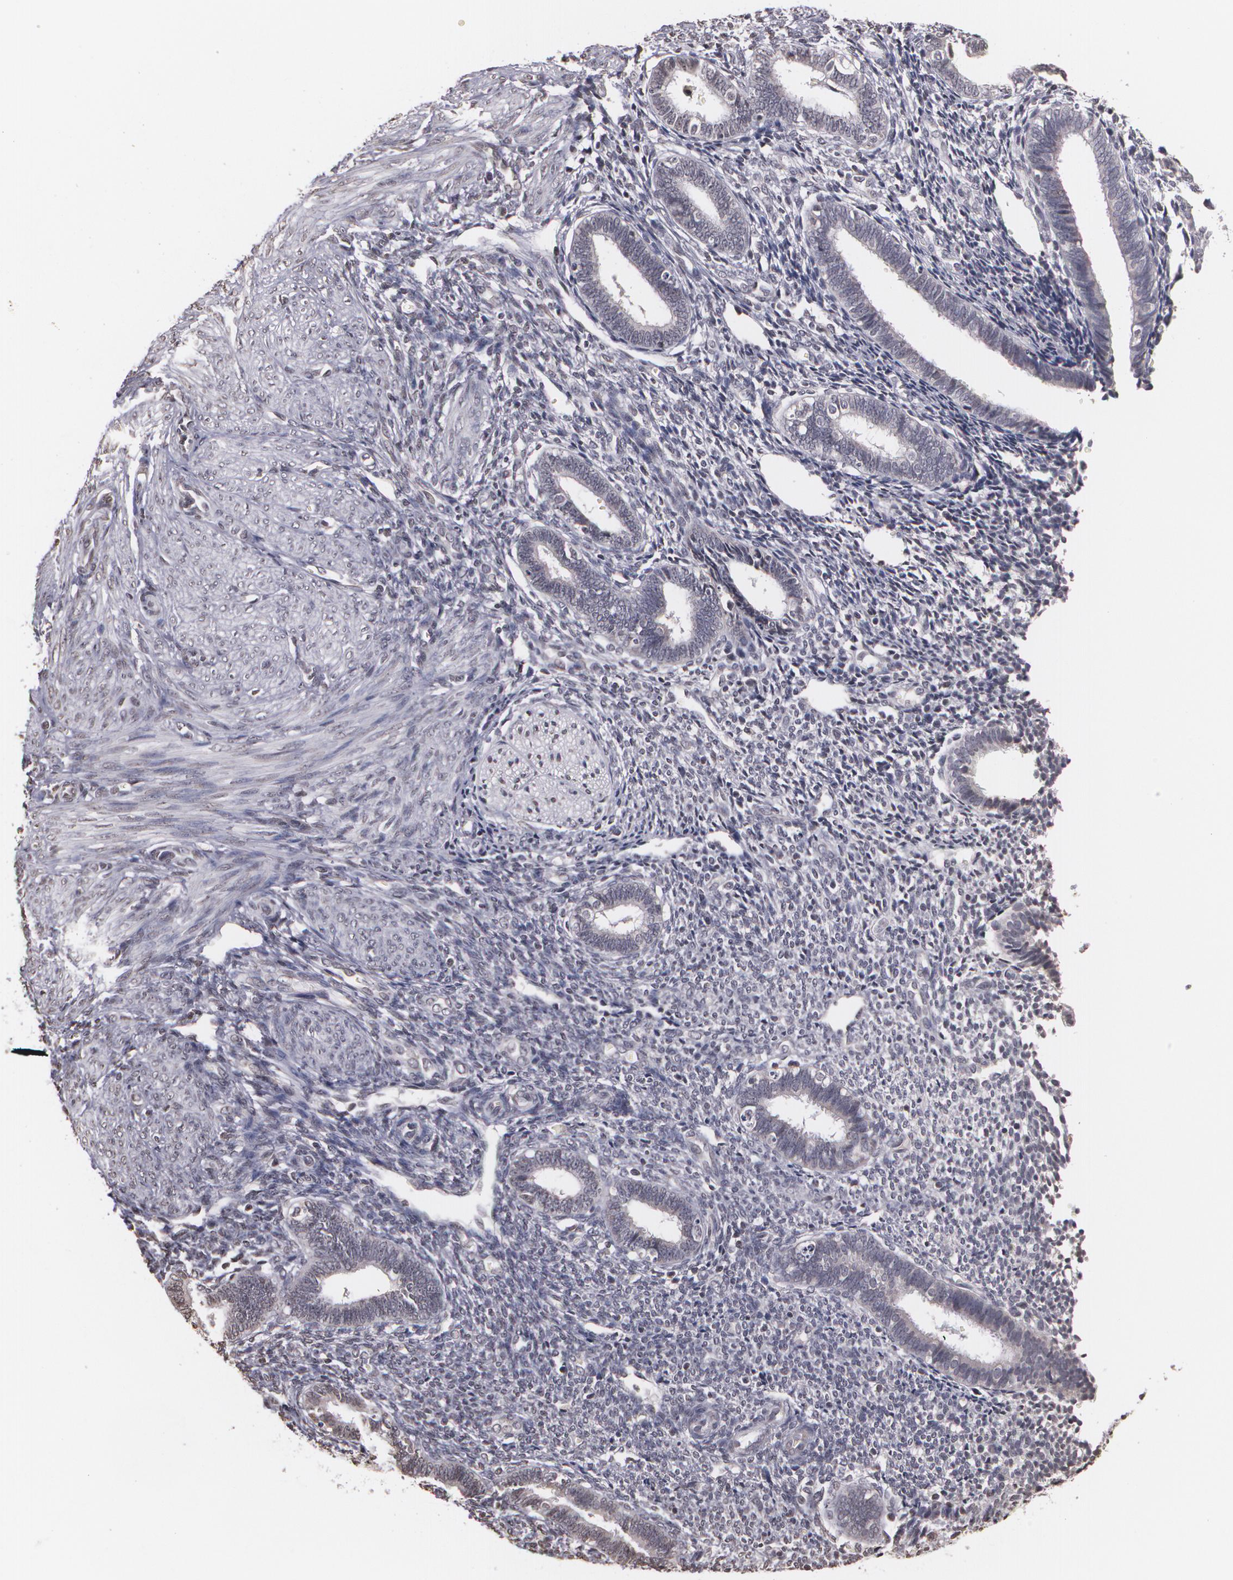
{"staining": {"intensity": "negative", "quantity": "none", "location": "none"}, "tissue": "endometrium", "cell_type": "Cells in endometrial stroma", "image_type": "normal", "snomed": [{"axis": "morphology", "description": "Normal tissue, NOS"}, {"axis": "topography", "description": "Endometrium"}], "caption": "Photomicrograph shows no significant protein positivity in cells in endometrial stroma of normal endometrium.", "gene": "THRB", "patient": {"sex": "female", "age": 27}}